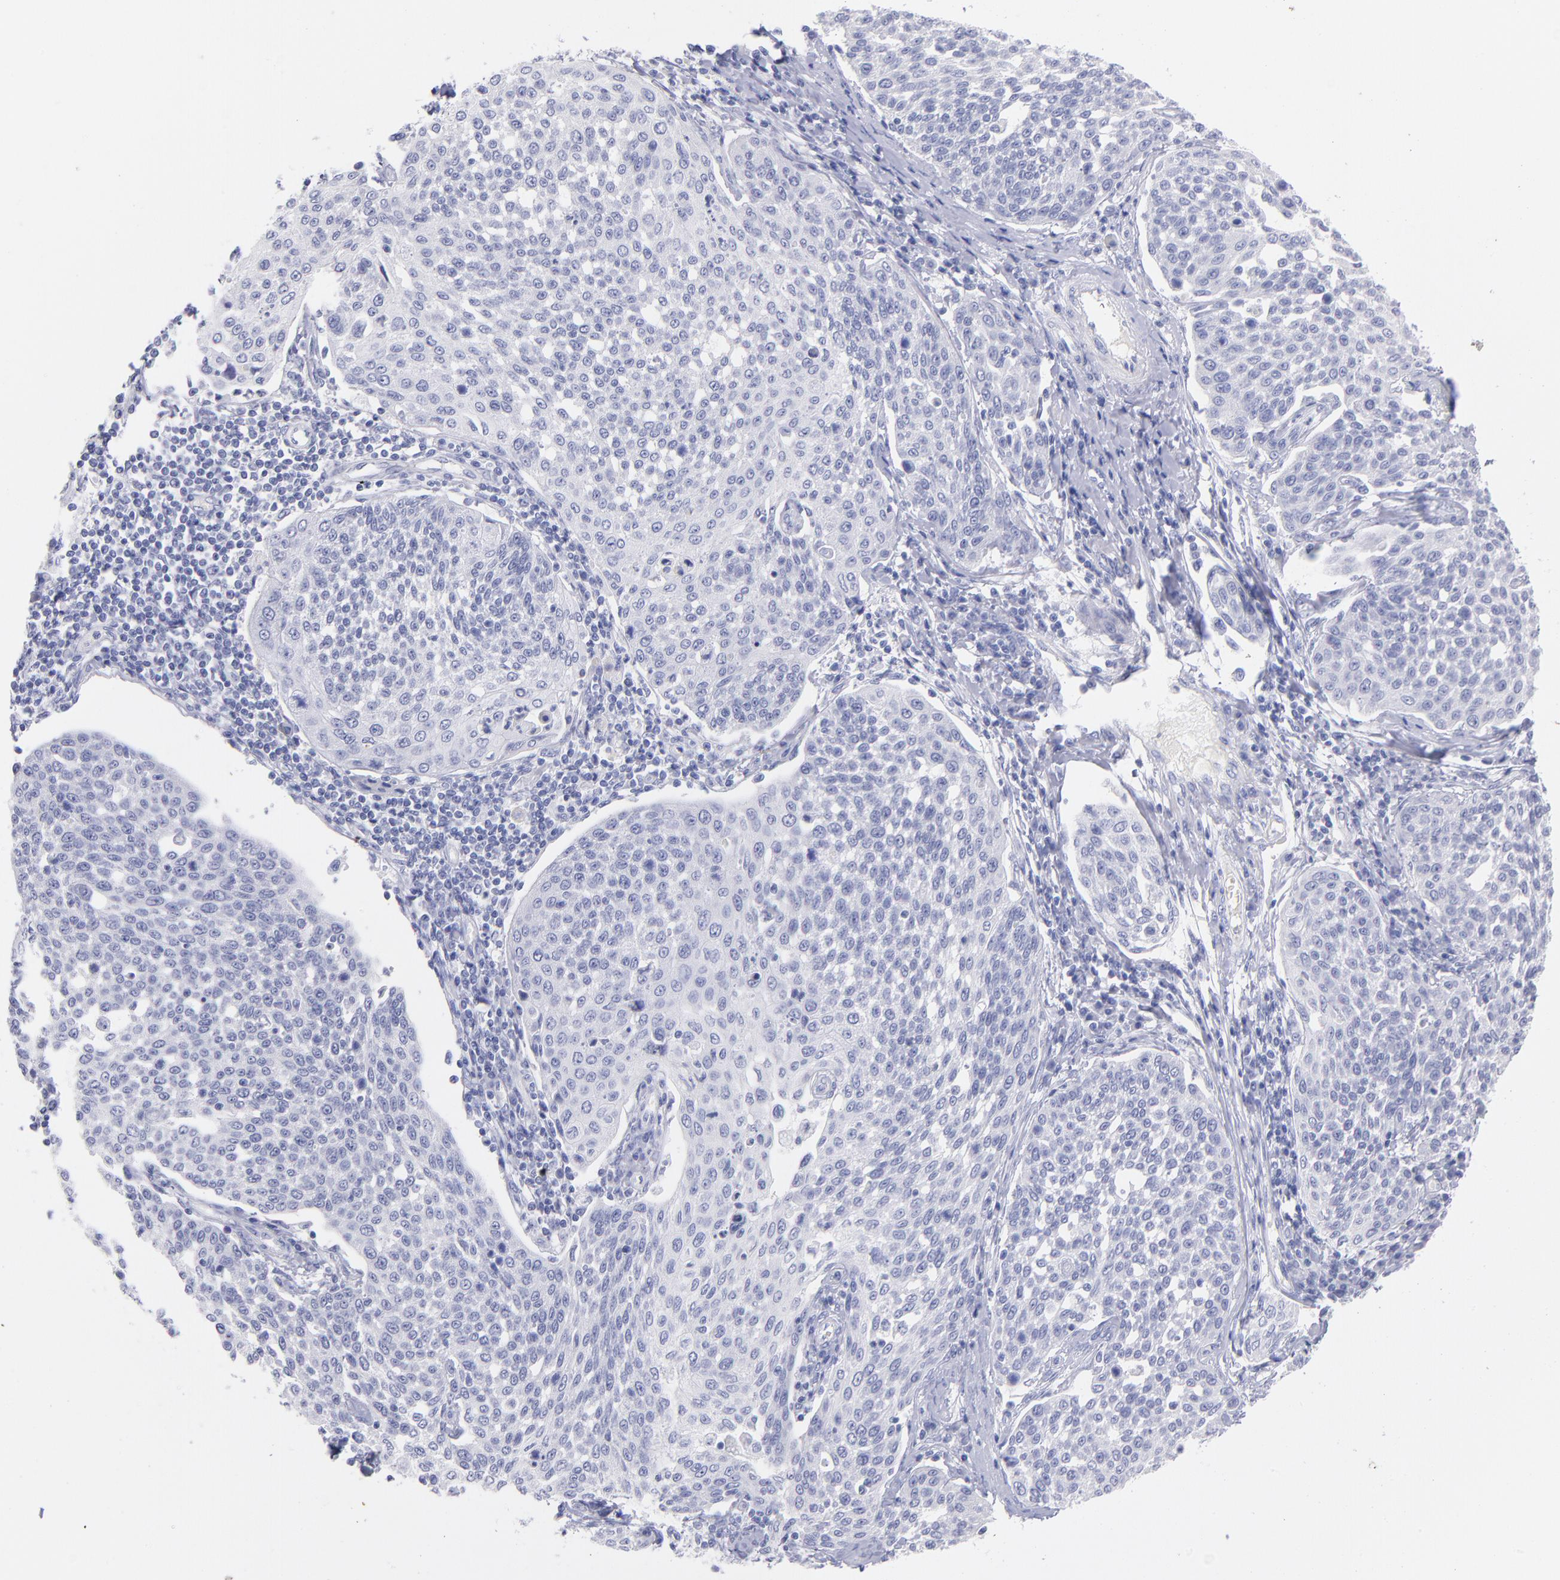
{"staining": {"intensity": "negative", "quantity": "none", "location": "none"}, "tissue": "cervical cancer", "cell_type": "Tumor cells", "image_type": "cancer", "snomed": [{"axis": "morphology", "description": "Squamous cell carcinoma, NOS"}, {"axis": "topography", "description": "Cervix"}], "caption": "This is a image of immunohistochemistry staining of cervical cancer (squamous cell carcinoma), which shows no expression in tumor cells.", "gene": "SCGN", "patient": {"sex": "female", "age": 34}}